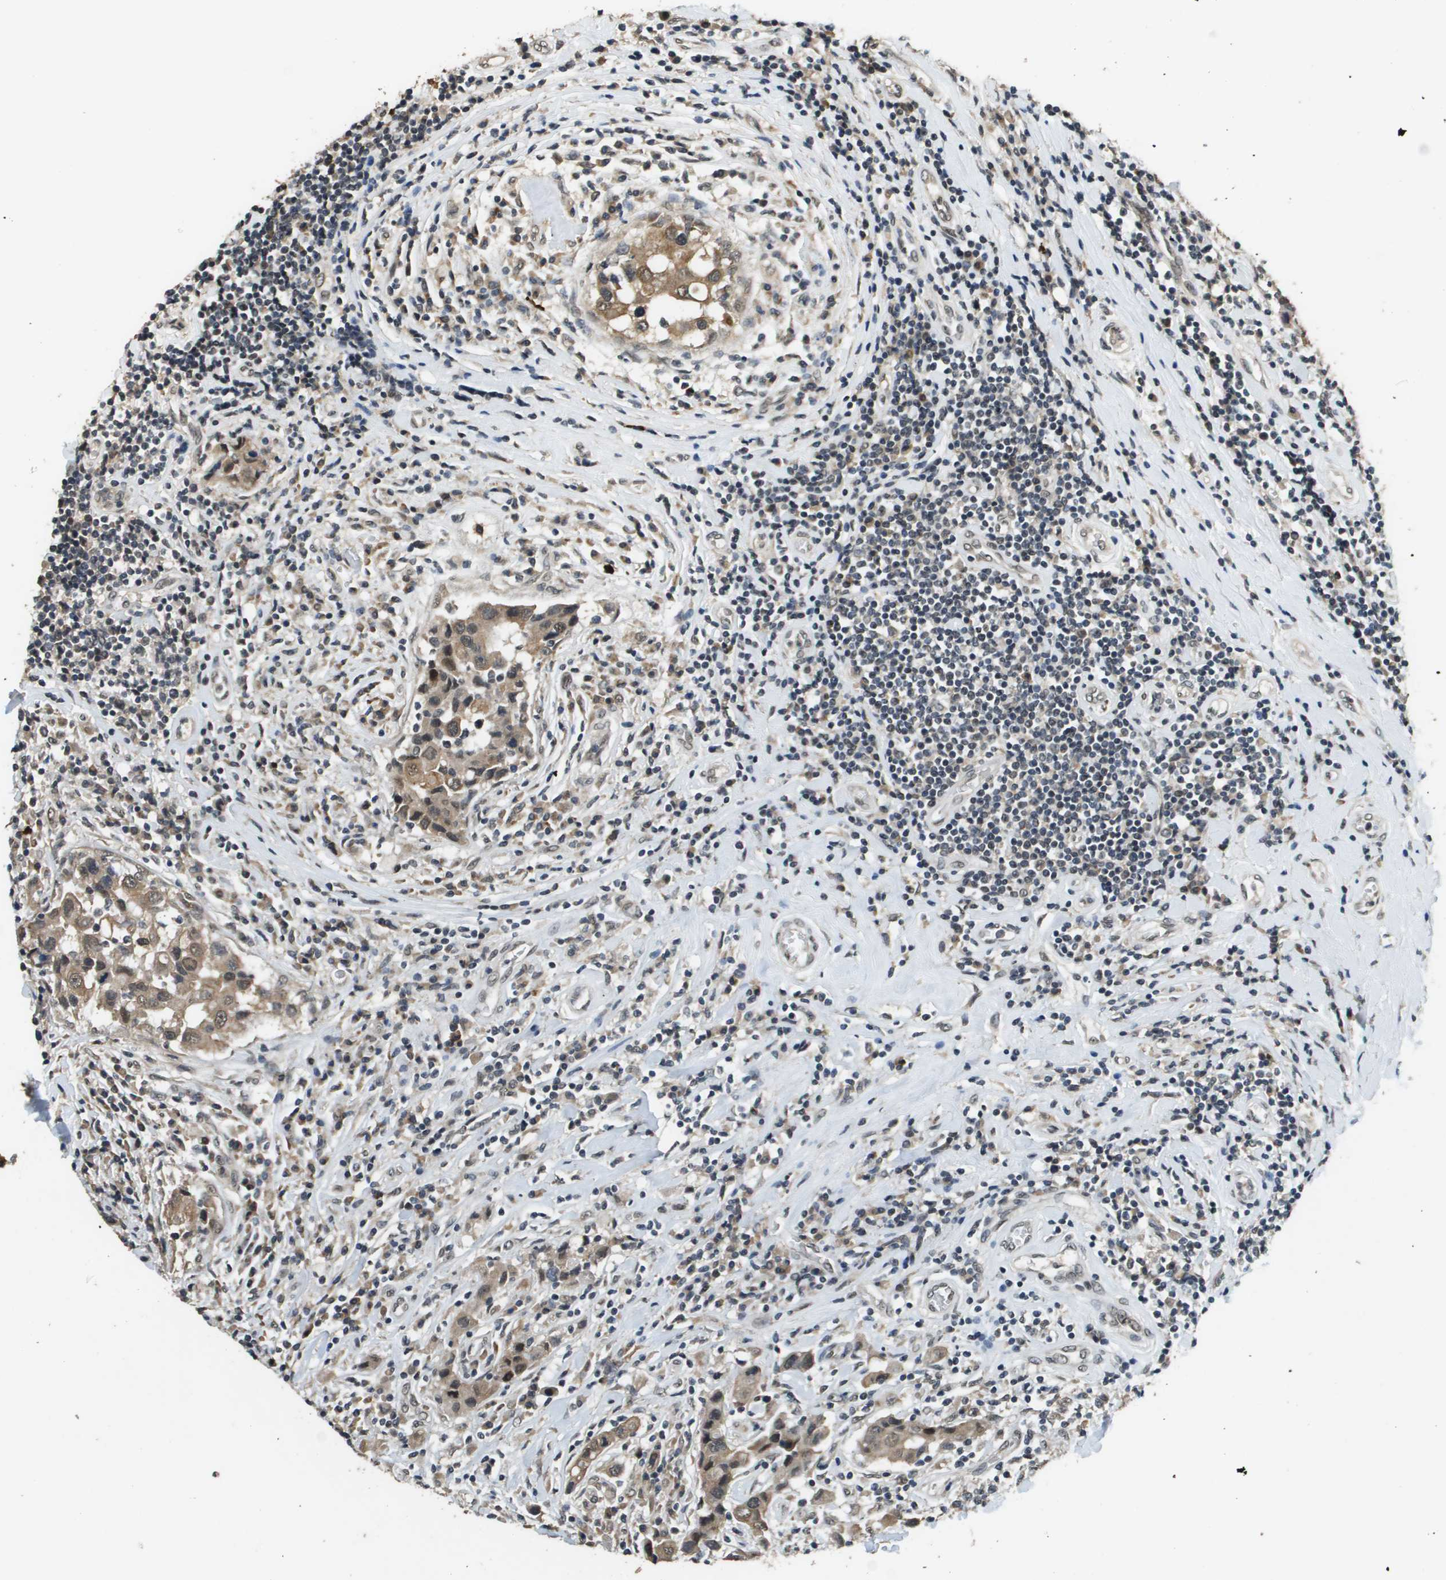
{"staining": {"intensity": "moderate", "quantity": ">75%", "location": "cytoplasmic/membranous"}, "tissue": "breast cancer", "cell_type": "Tumor cells", "image_type": "cancer", "snomed": [{"axis": "morphology", "description": "Duct carcinoma"}, {"axis": "topography", "description": "Breast"}], "caption": "An image showing moderate cytoplasmic/membranous positivity in approximately >75% of tumor cells in breast cancer (intraductal carcinoma), as visualized by brown immunohistochemical staining.", "gene": "FANCC", "patient": {"sex": "female", "age": 27}}